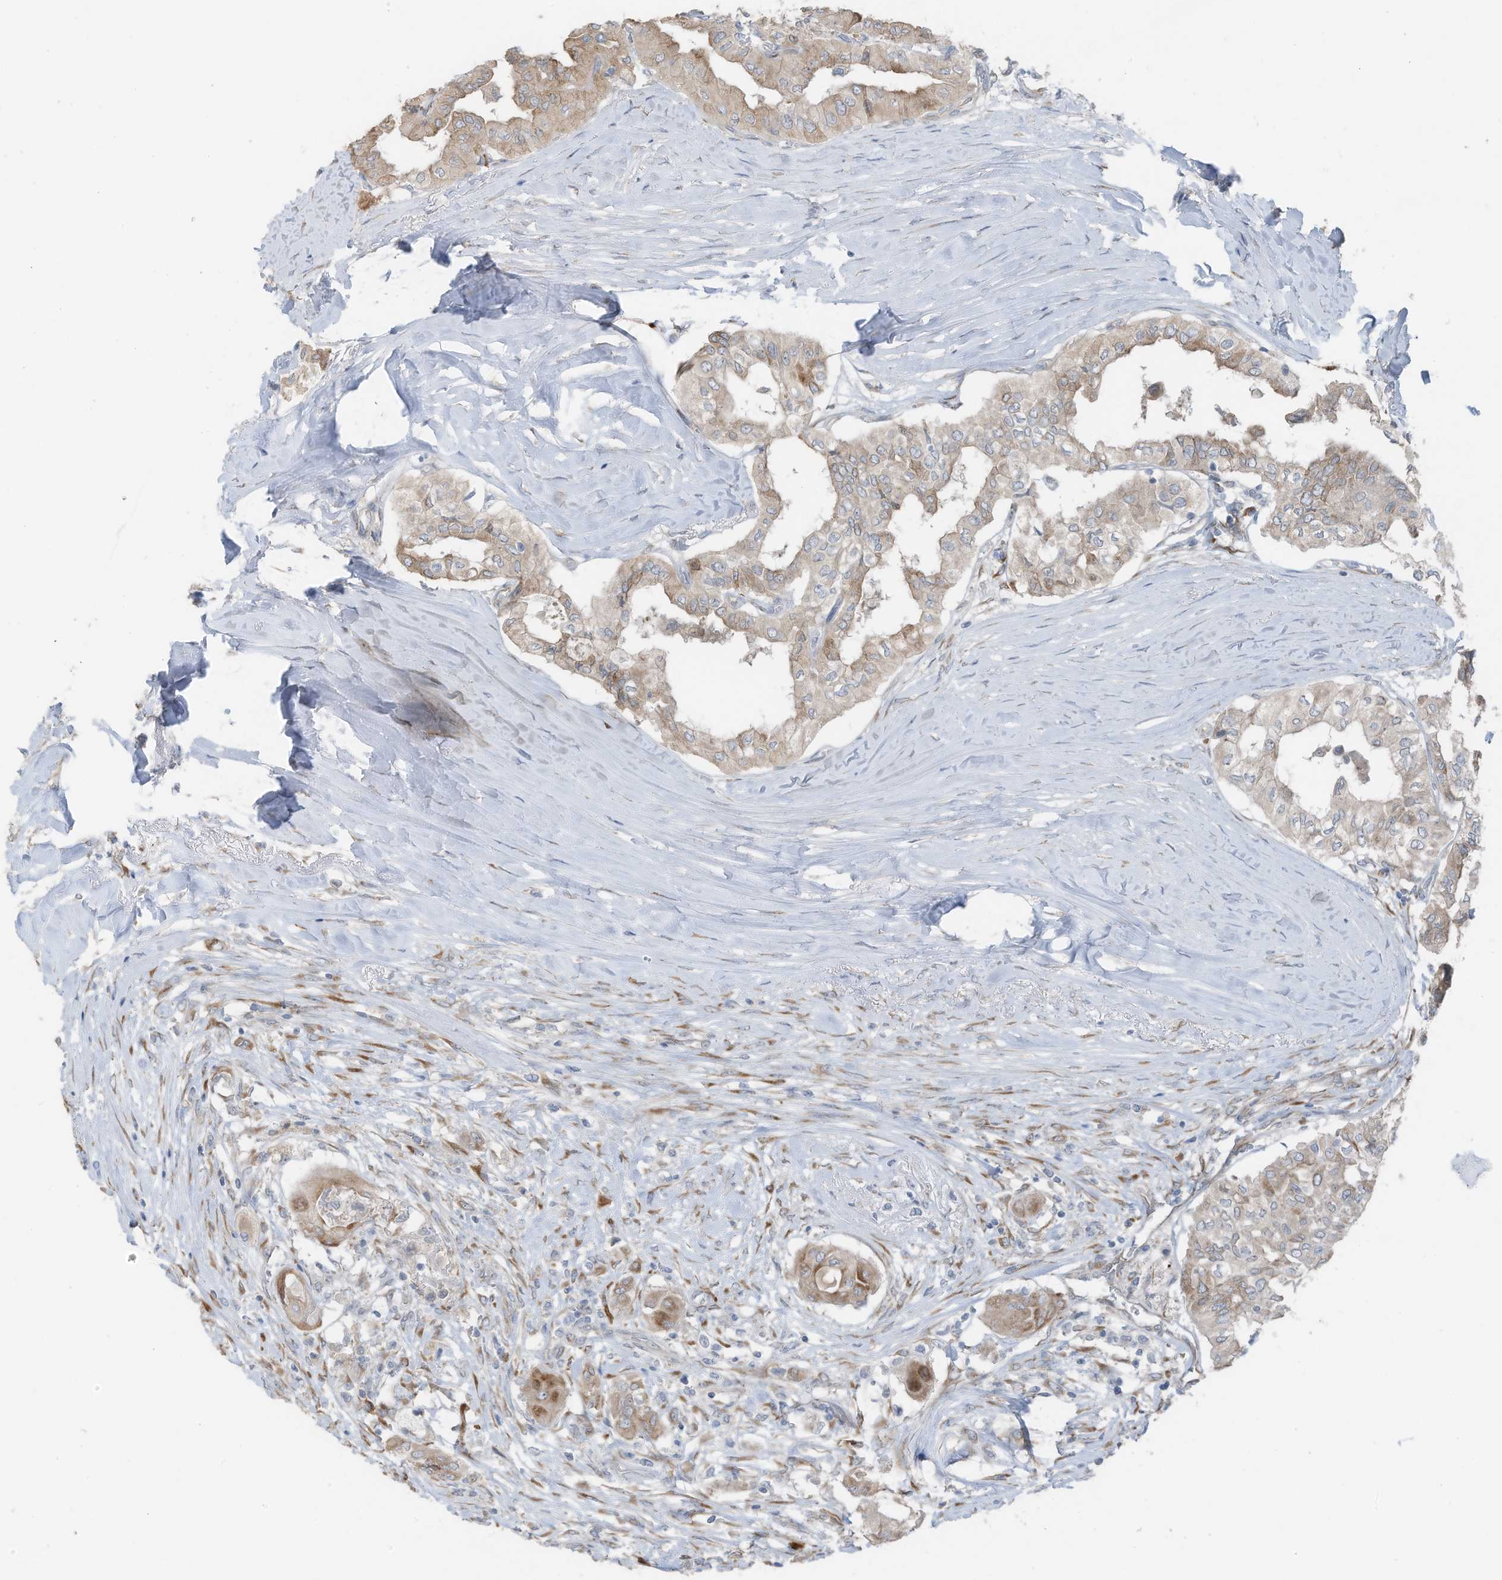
{"staining": {"intensity": "weak", "quantity": "25%-75%", "location": "cytoplasmic/membranous"}, "tissue": "thyroid cancer", "cell_type": "Tumor cells", "image_type": "cancer", "snomed": [{"axis": "morphology", "description": "Papillary adenocarcinoma, NOS"}, {"axis": "topography", "description": "Thyroid gland"}], "caption": "High-magnification brightfield microscopy of papillary adenocarcinoma (thyroid) stained with DAB (brown) and counterstained with hematoxylin (blue). tumor cells exhibit weak cytoplasmic/membranous expression is present in approximately25%-75% of cells.", "gene": "ARHGEF33", "patient": {"sex": "female", "age": 59}}